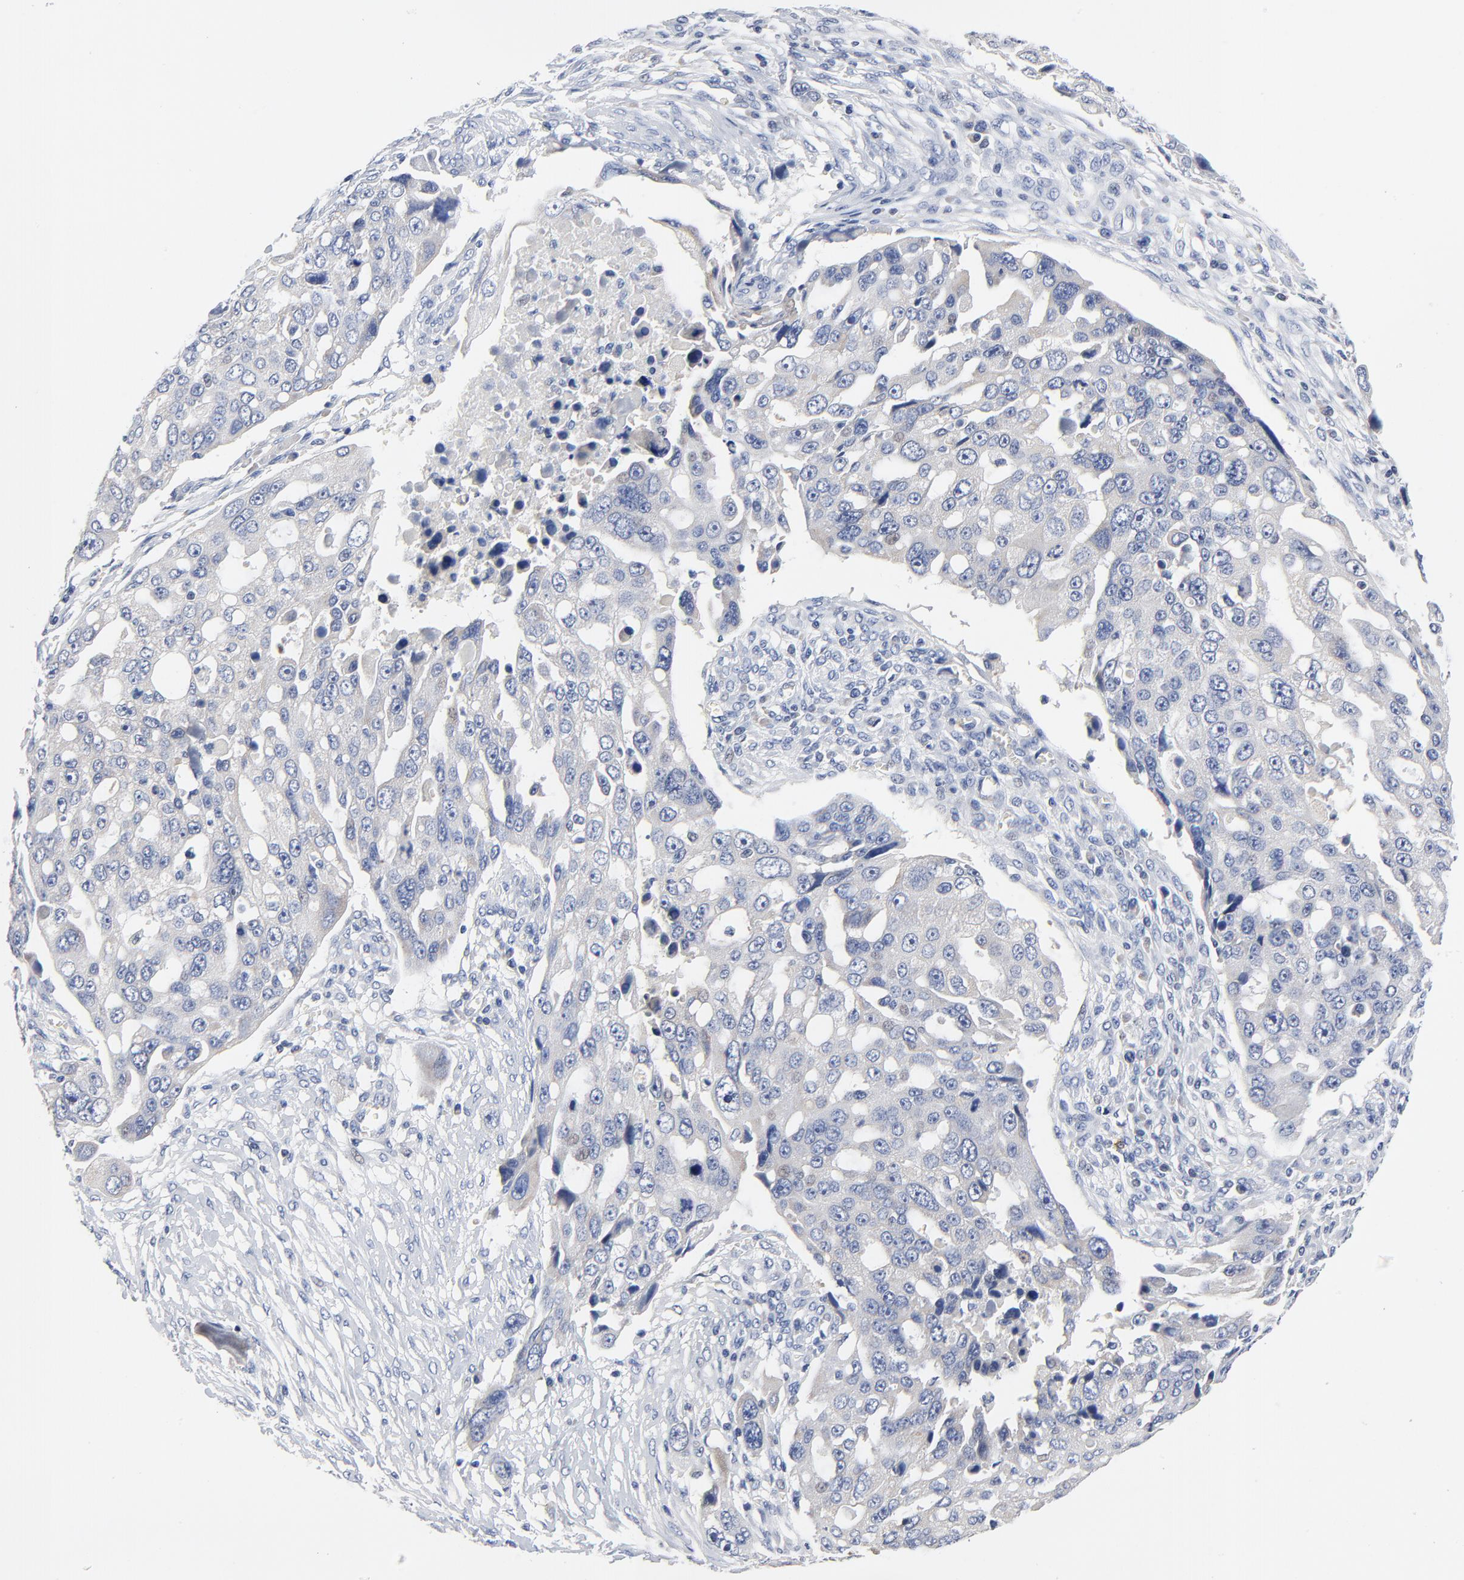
{"staining": {"intensity": "negative", "quantity": "none", "location": "none"}, "tissue": "ovarian cancer", "cell_type": "Tumor cells", "image_type": "cancer", "snomed": [{"axis": "morphology", "description": "Carcinoma, endometroid"}, {"axis": "topography", "description": "Ovary"}], "caption": "Tumor cells are negative for brown protein staining in endometroid carcinoma (ovarian).", "gene": "FBXL5", "patient": {"sex": "female", "age": 75}}